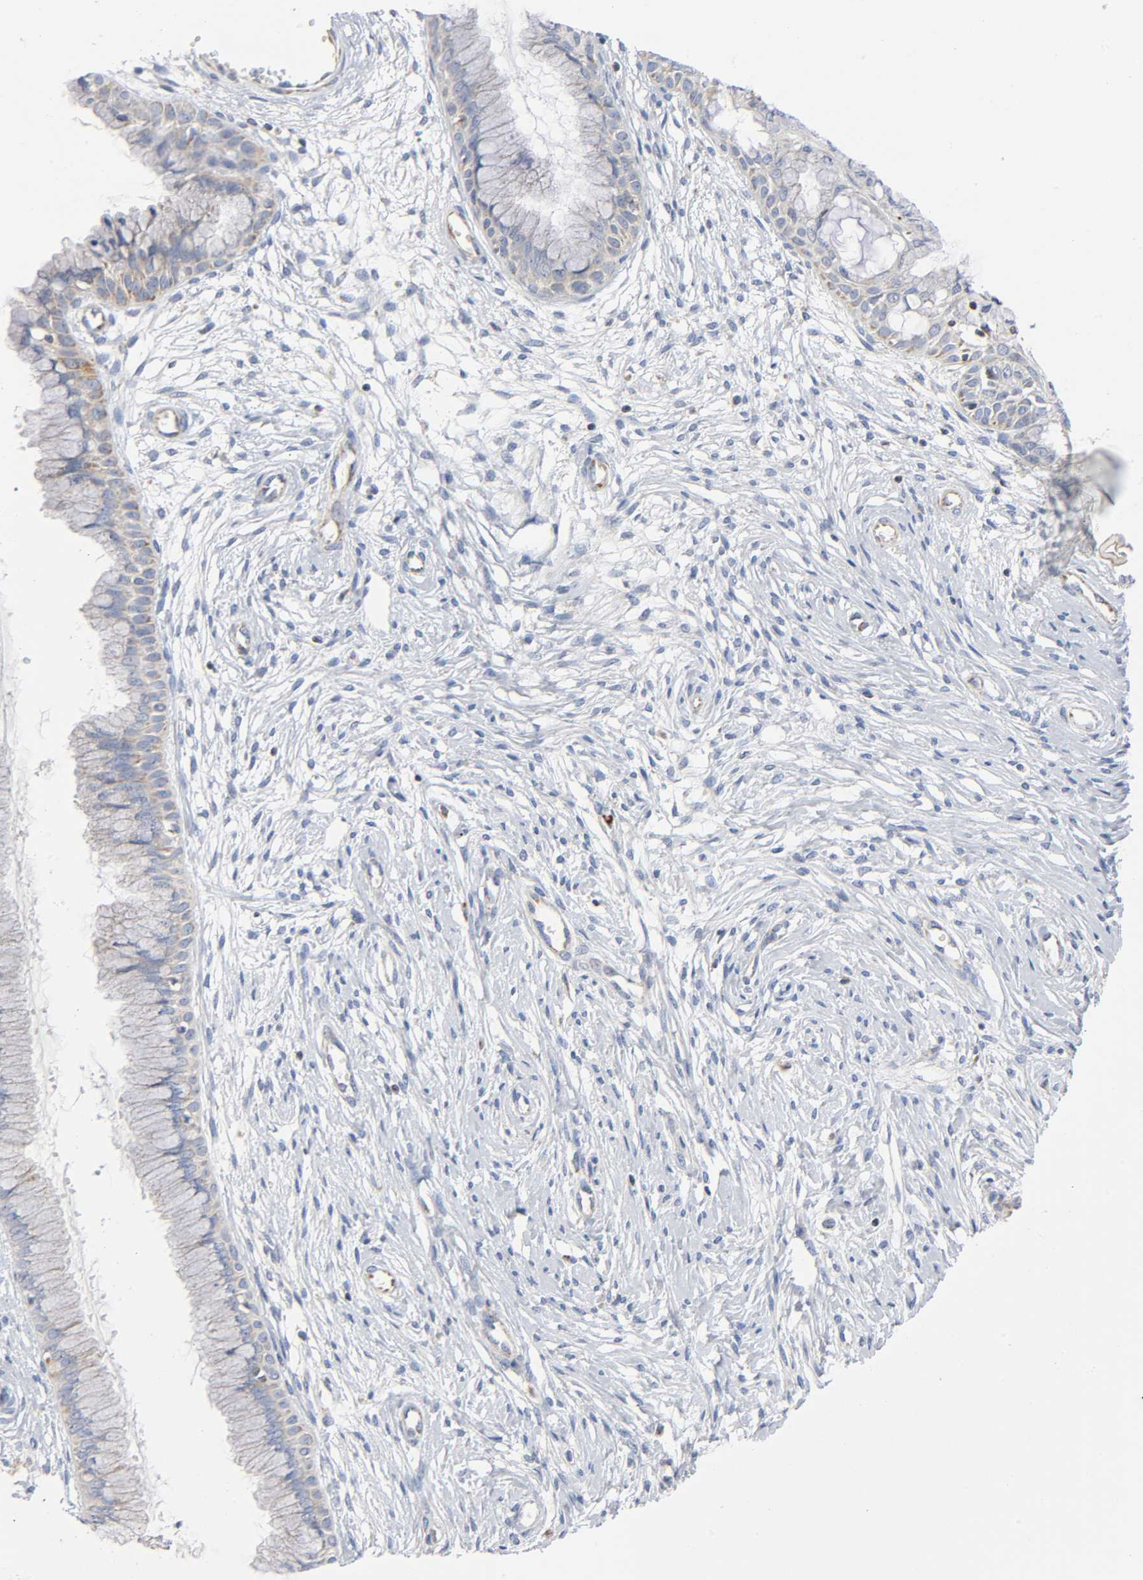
{"staining": {"intensity": "weak", "quantity": "25%-75%", "location": "cytoplasmic/membranous"}, "tissue": "cervix", "cell_type": "Glandular cells", "image_type": "normal", "snomed": [{"axis": "morphology", "description": "Normal tissue, NOS"}, {"axis": "topography", "description": "Cervix"}], "caption": "Immunohistochemistry (IHC) photomicrograph of normal cervix stained for a protein (brown), which shows low levels of weak cytoplasmic/membranous positivity in approximately 25%-75% of glandular cells.", "gene": "BAK1", "patient": {"sex": "female", "age": 39}}